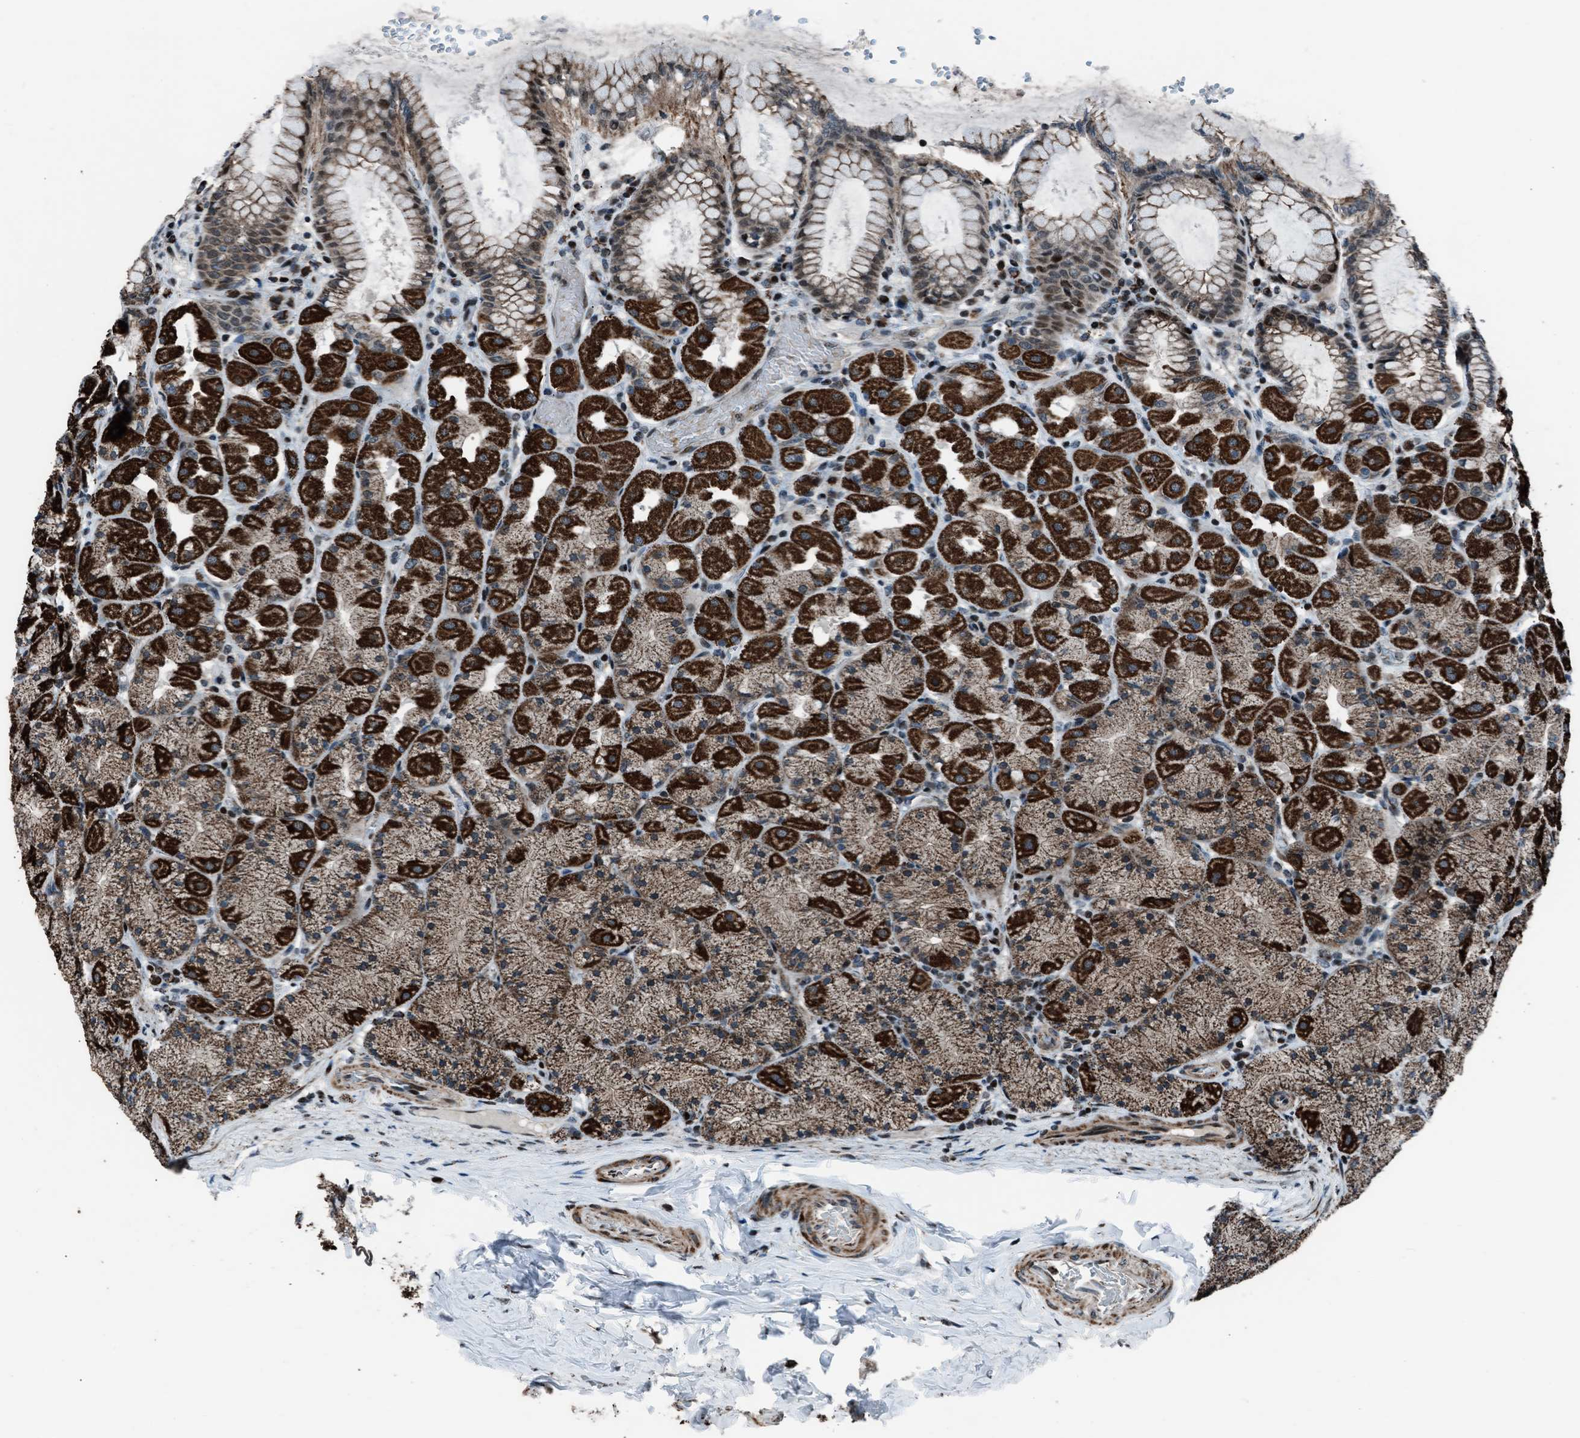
{"staining": {"intensity": "strong", "quantity": "25%-75%", "location": "cytoplasmic/membranous"}, "tissue": "stomach", "cell_type": "Glandular cells", "image_type": "normal", "snomed": [{"axis": "morphology", "description": "Normal tissue, NOS"}, {"axis": "topography", "description": "Stomach, upper"}], "caption": "Immunohistochemical staining of unremarkable human stomach reveals strong cytoplasmic/membranous protein staining in approximately 25%-75% of glandular cells. (DAB (3,3'-diaminobenzidine) IHC, brown staining for protein, blue staining for nuclei).", "gene": "MORC3", "patient": {"sex": "female", "age": 56}}